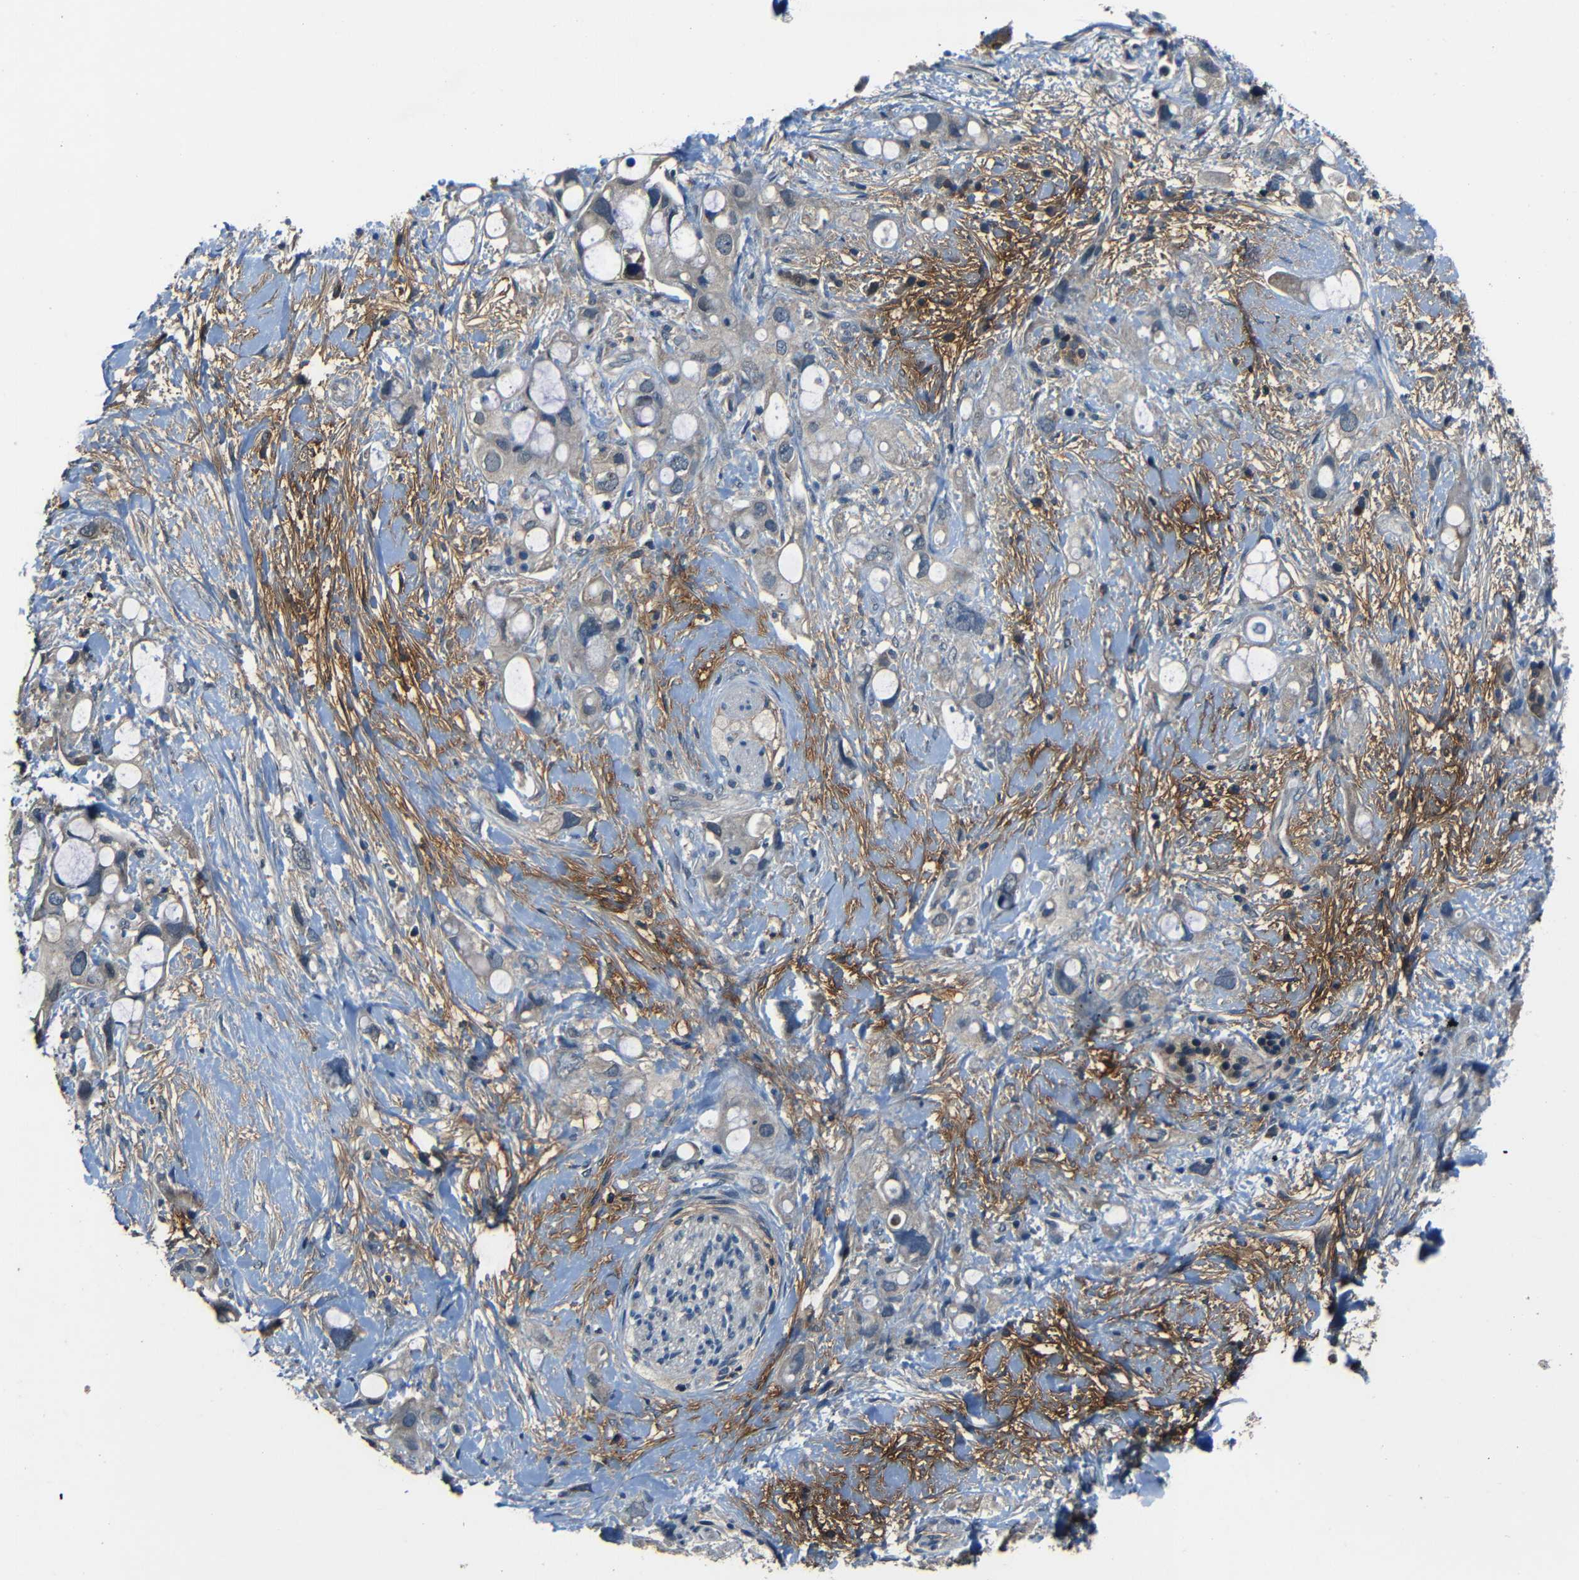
{"staining": {"intensity": "negative", "quantity": "none", "location": "none"}, "tissue": "pancreatic cancer", "cell_type": "Tumor cells", "image_type": "cancer", "snomed": [{"axis": "morphology", "description": "Adenocarcinoma, NOS"}, {"axis": "topography", "description": "Pancreas"}], "caption": "Immunohistochemistry (IHC) image of human pancreatic cancer (adenocarcinoma) stained for a protein (brown), which reveals no expression in tumor cells.", "gene": "SLA", "patient": {"sex": "female", "age": 56}}